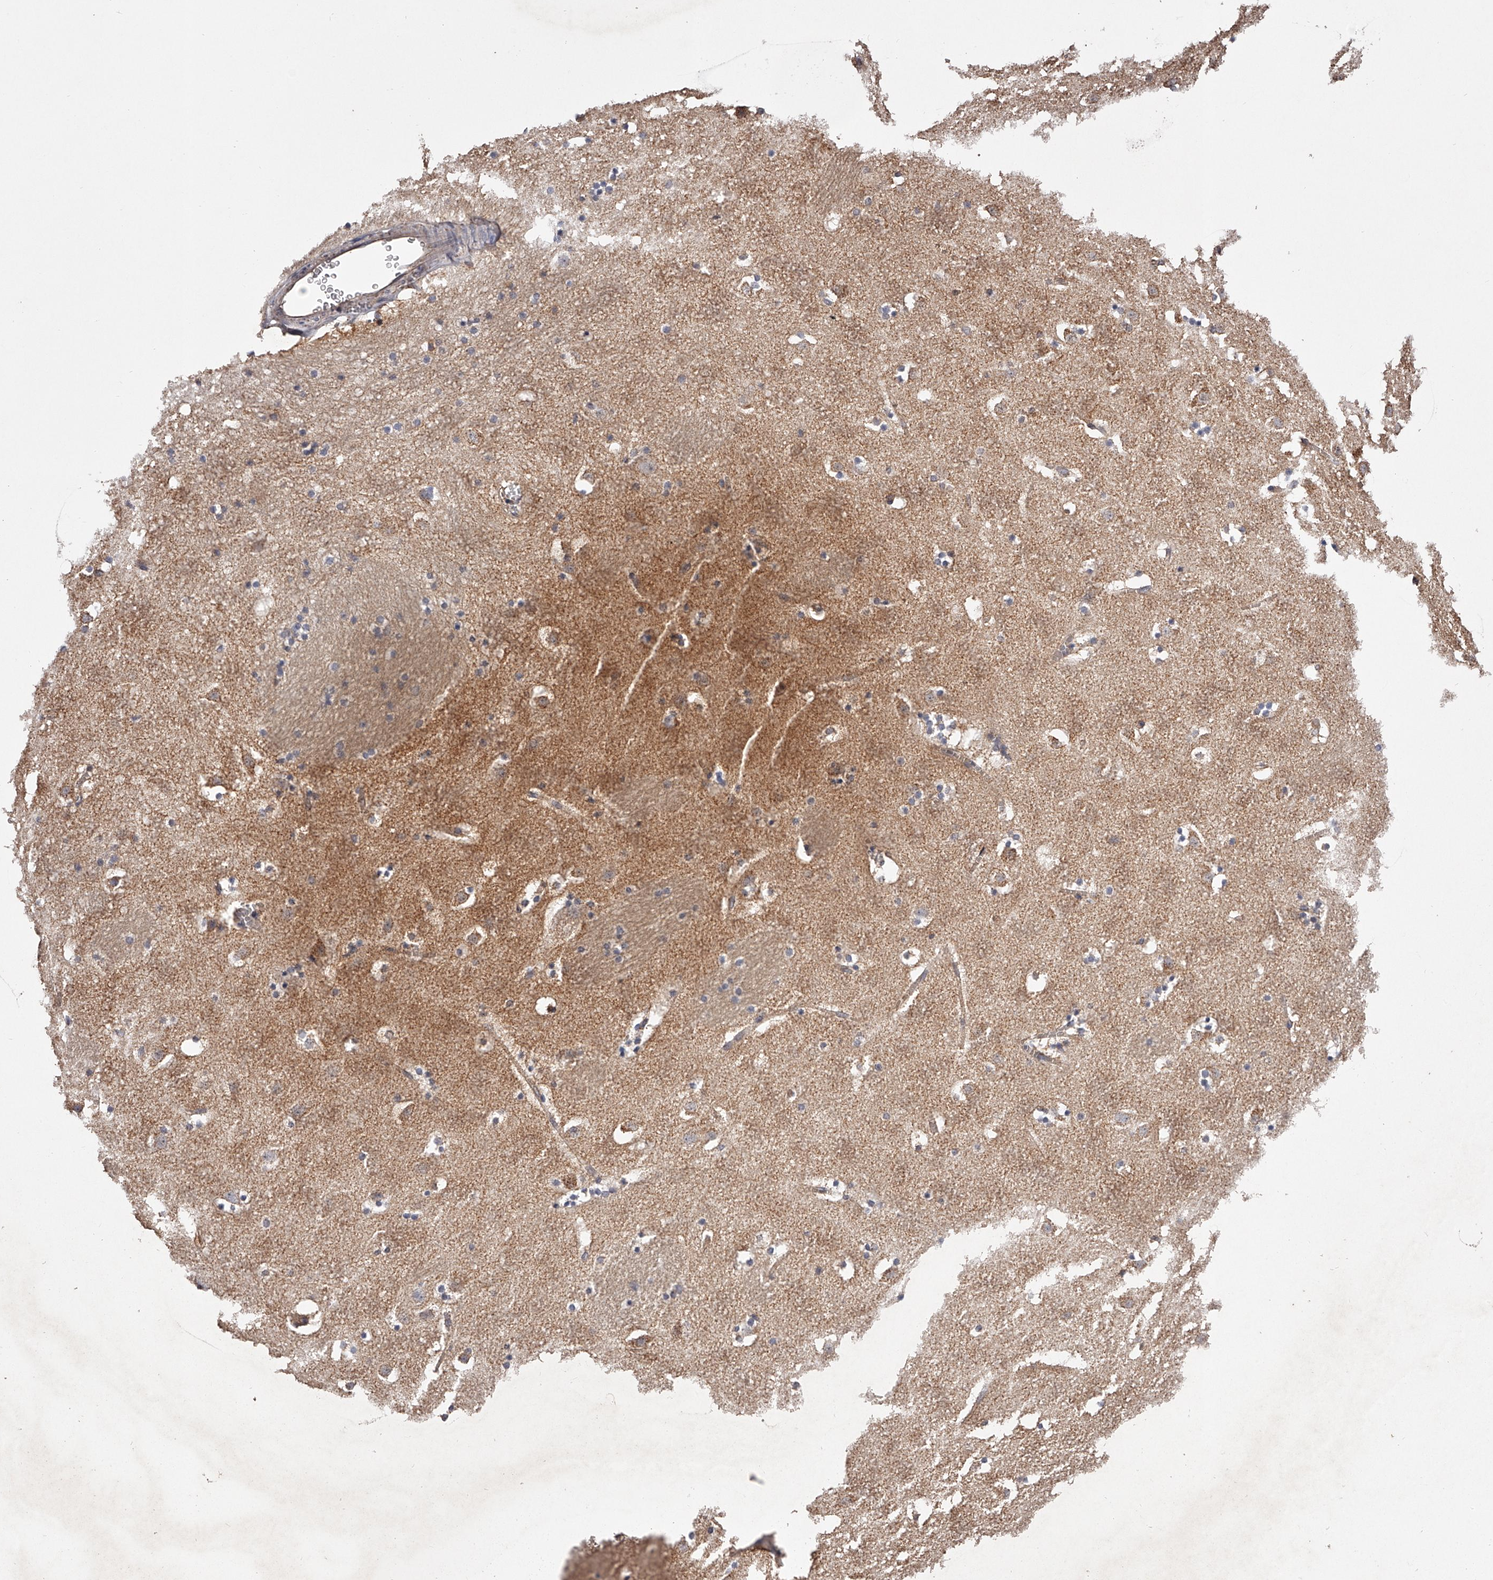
{"staining": {"intensity": "negative", "quantity": "none", "location": "none"}, "tissue": "caudate", "cell_type": "Glial cells", "image_type": "normal", "snomed": [{"axis": "morphology", "description": "Normal tissue, NOS"}, {"axis": "topography", "description": "Lateral ventricle wall"}], "caption": "IHC histopathology image of unremarkable caudate: human caudate stained with DAB (3,3'-diaminobenzidine) reveals no significant protein expression in glial cells.", "gene": "USP21", "patient": {"sex": "male", "age": 45}}